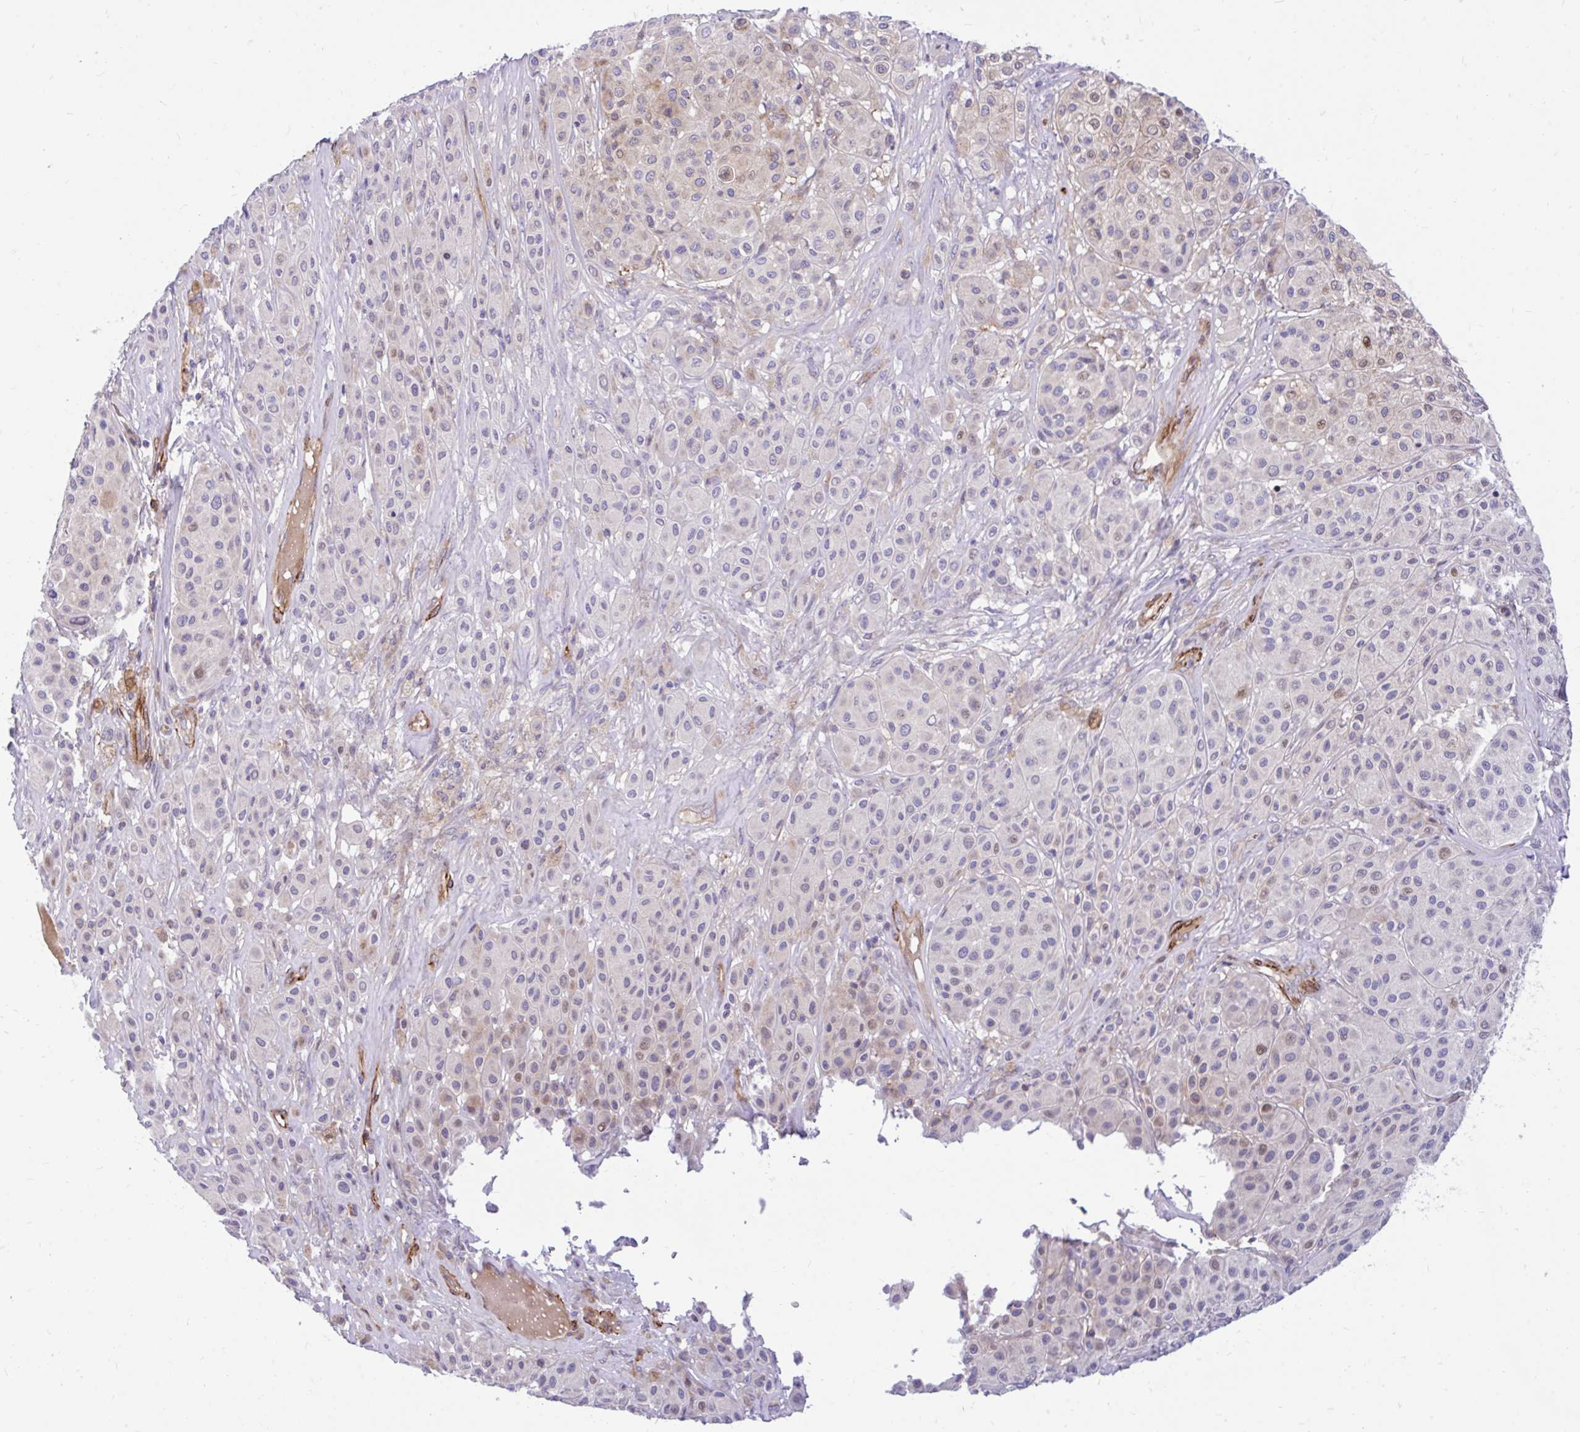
{"staining": {"intensity": "moderate", "quantity": "<25%", "location": "nuclear"}, "tissue": "melanoma", "cell_type": "Tumor cells", "image_type": "cancer", "snomed": [{"axis": "morphology", "description": "Malignant melanoma, Metastatic site"}, {"axis": "topography", "description": "Smooth muscle"}], "caption": "DAB (3,3'-diaminobenzidine) immunohistochemical staining of melanoma exhibits moderate nuclear protein expression in about <25% of tumor cells. Immunohistochemistry stains the protein of interest in brown and the nuclei are stained blue.", "gene": "ESPNL", "patient": {"sex": "male", "age": 41}}